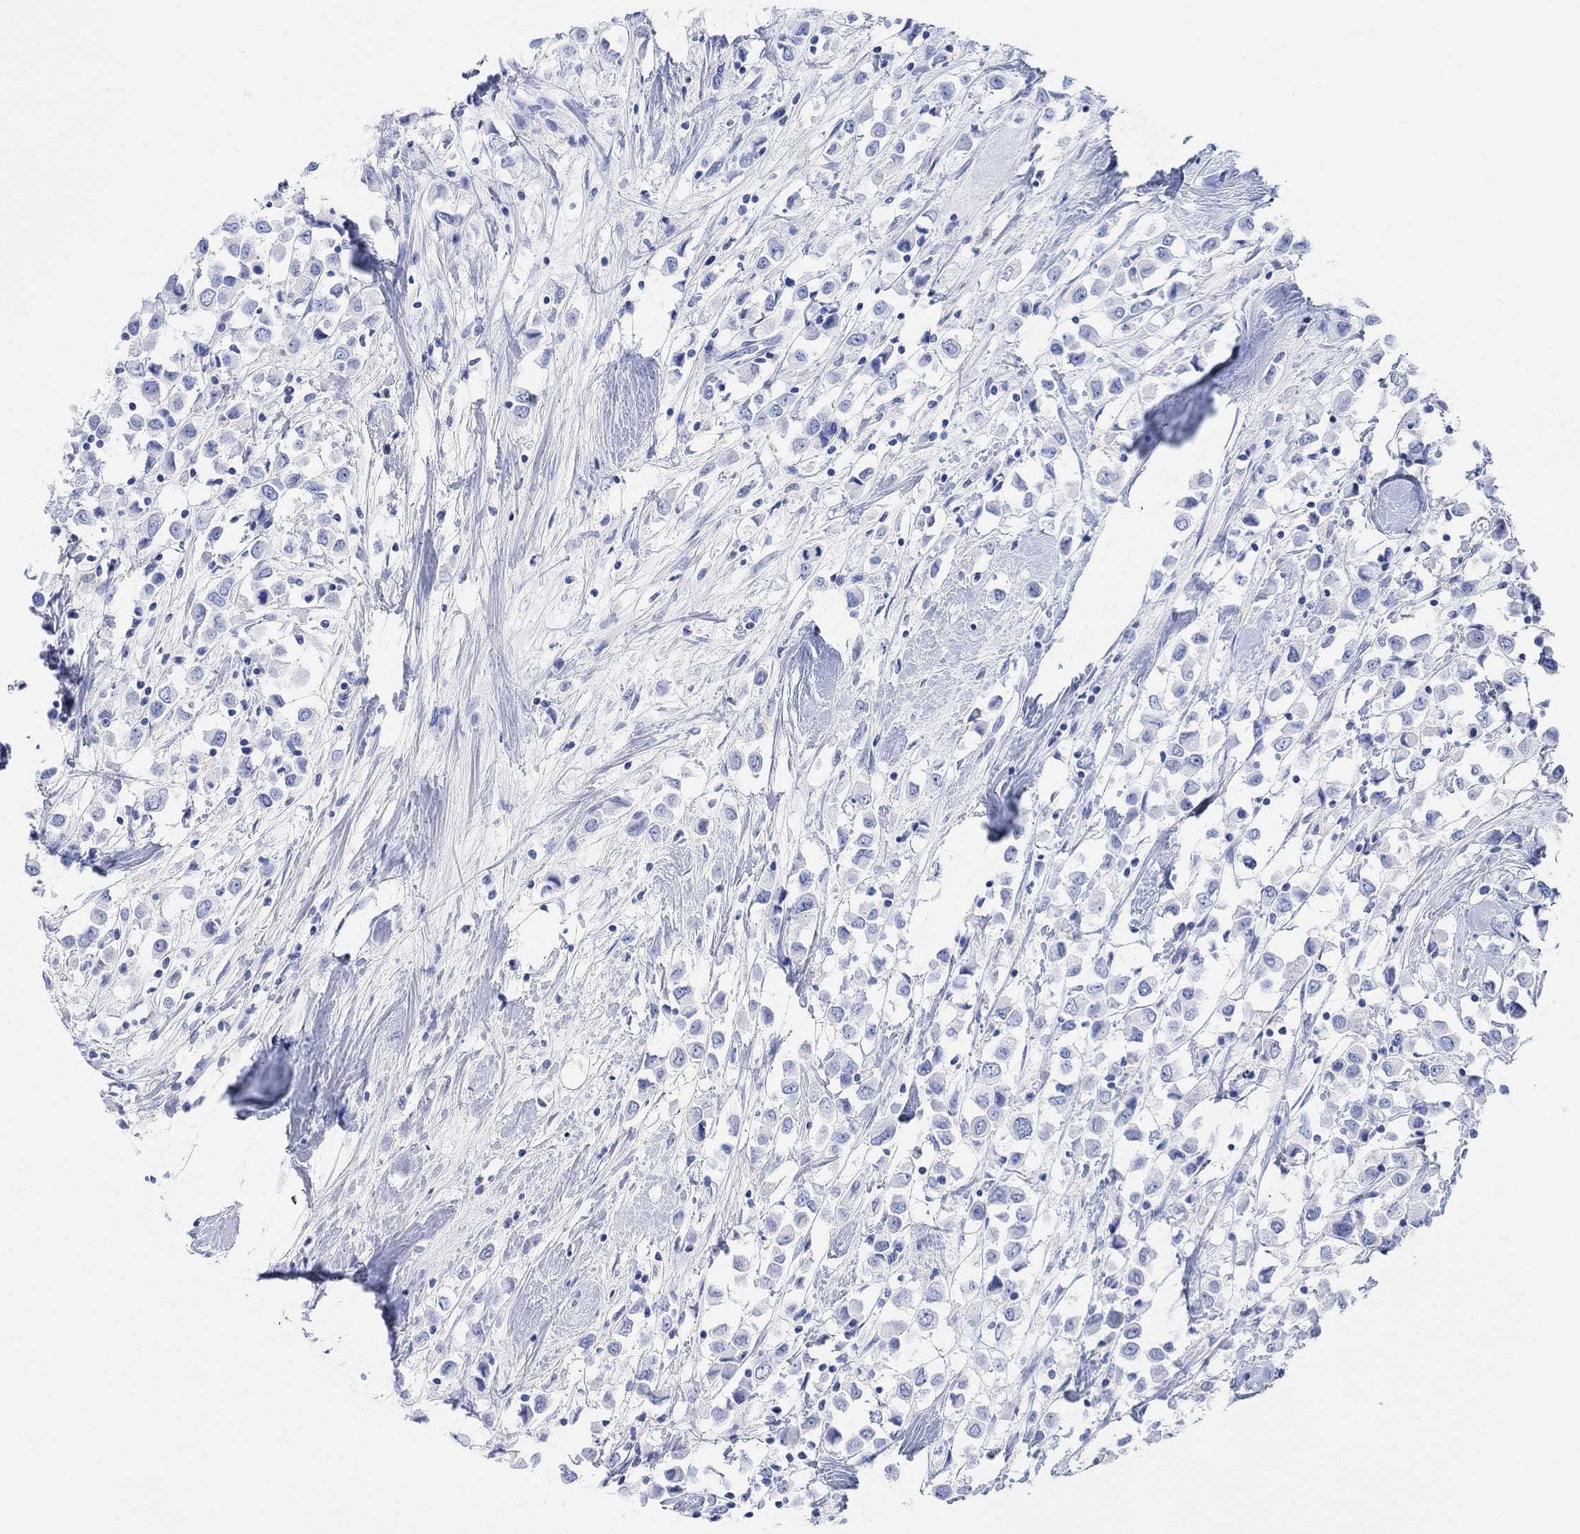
{"staining": {"intensity": "negative", "quantity": "none", "location": "none"}, "tissue": "breast cancer", "cell_type": "Tumor cells", "image_type": "cancer", "snomed": [{"axis": "morphology", "description": "Duct carcinoma"}, {"axis": "topography", "description": "Breast"}], "caption": "An IHC image of breast cancer is shown. There is no staining in tumor cells of breast cancer.", "gene": "ANKRD33", "patient": {"sex": "female", "age": 61}}